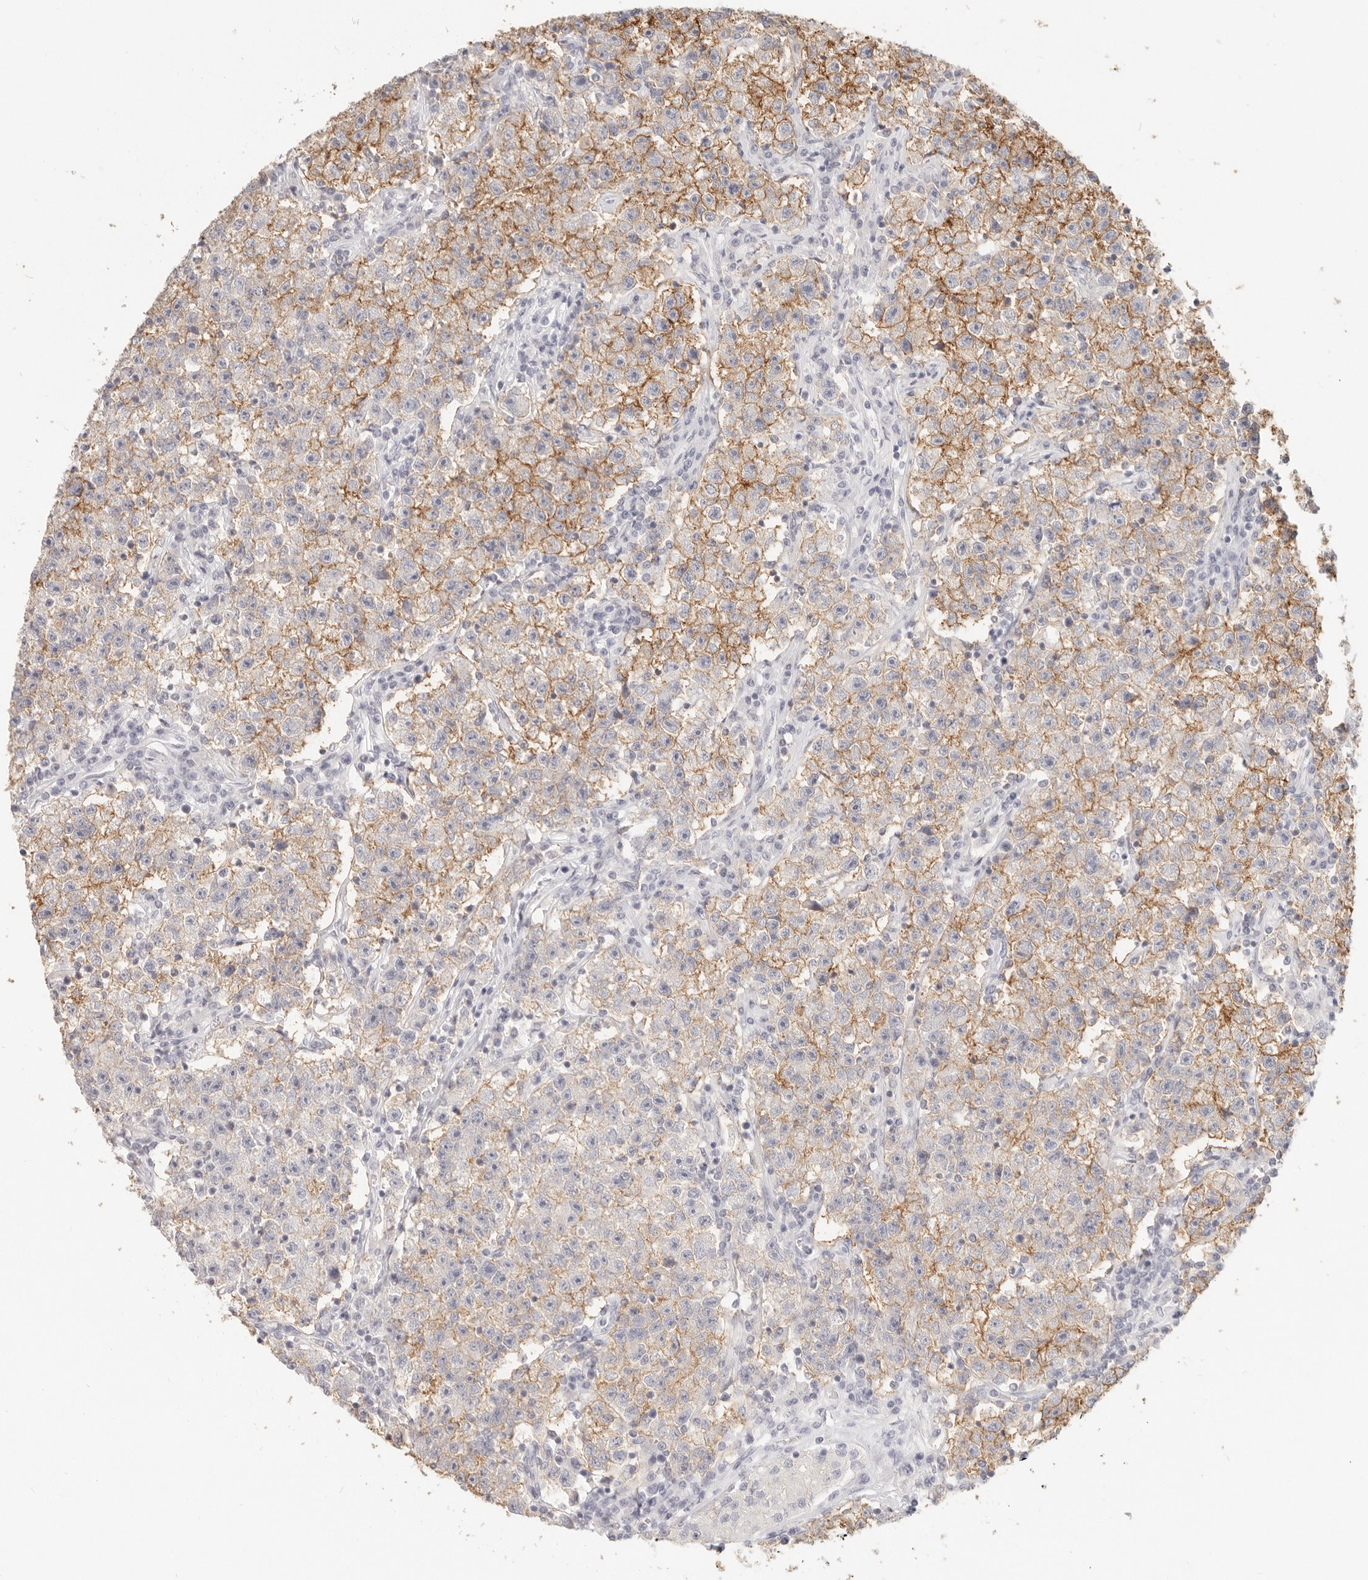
{"staining": {"intensity": "moderate", "quantity": "25%-75%", "location": "cytoplasmic/membranous"}, "tissue": "testis cancer", "cell_type": "Tumor cells", "image_type": "cancer", "snomed": [{"axis": "morphology", "description": "Seminoma, NOS"}, {"axis": "topography", "description": "Testis"}], "caption": "Immunohistochemical staining of testis cancer demonstrates medium levels of moderate cytoplasmic/membranous protein positivity in approximately 25%-75% of tumor cells.", "gene": "EPCAM", "patient": {"sex": "male", "age": 22}}